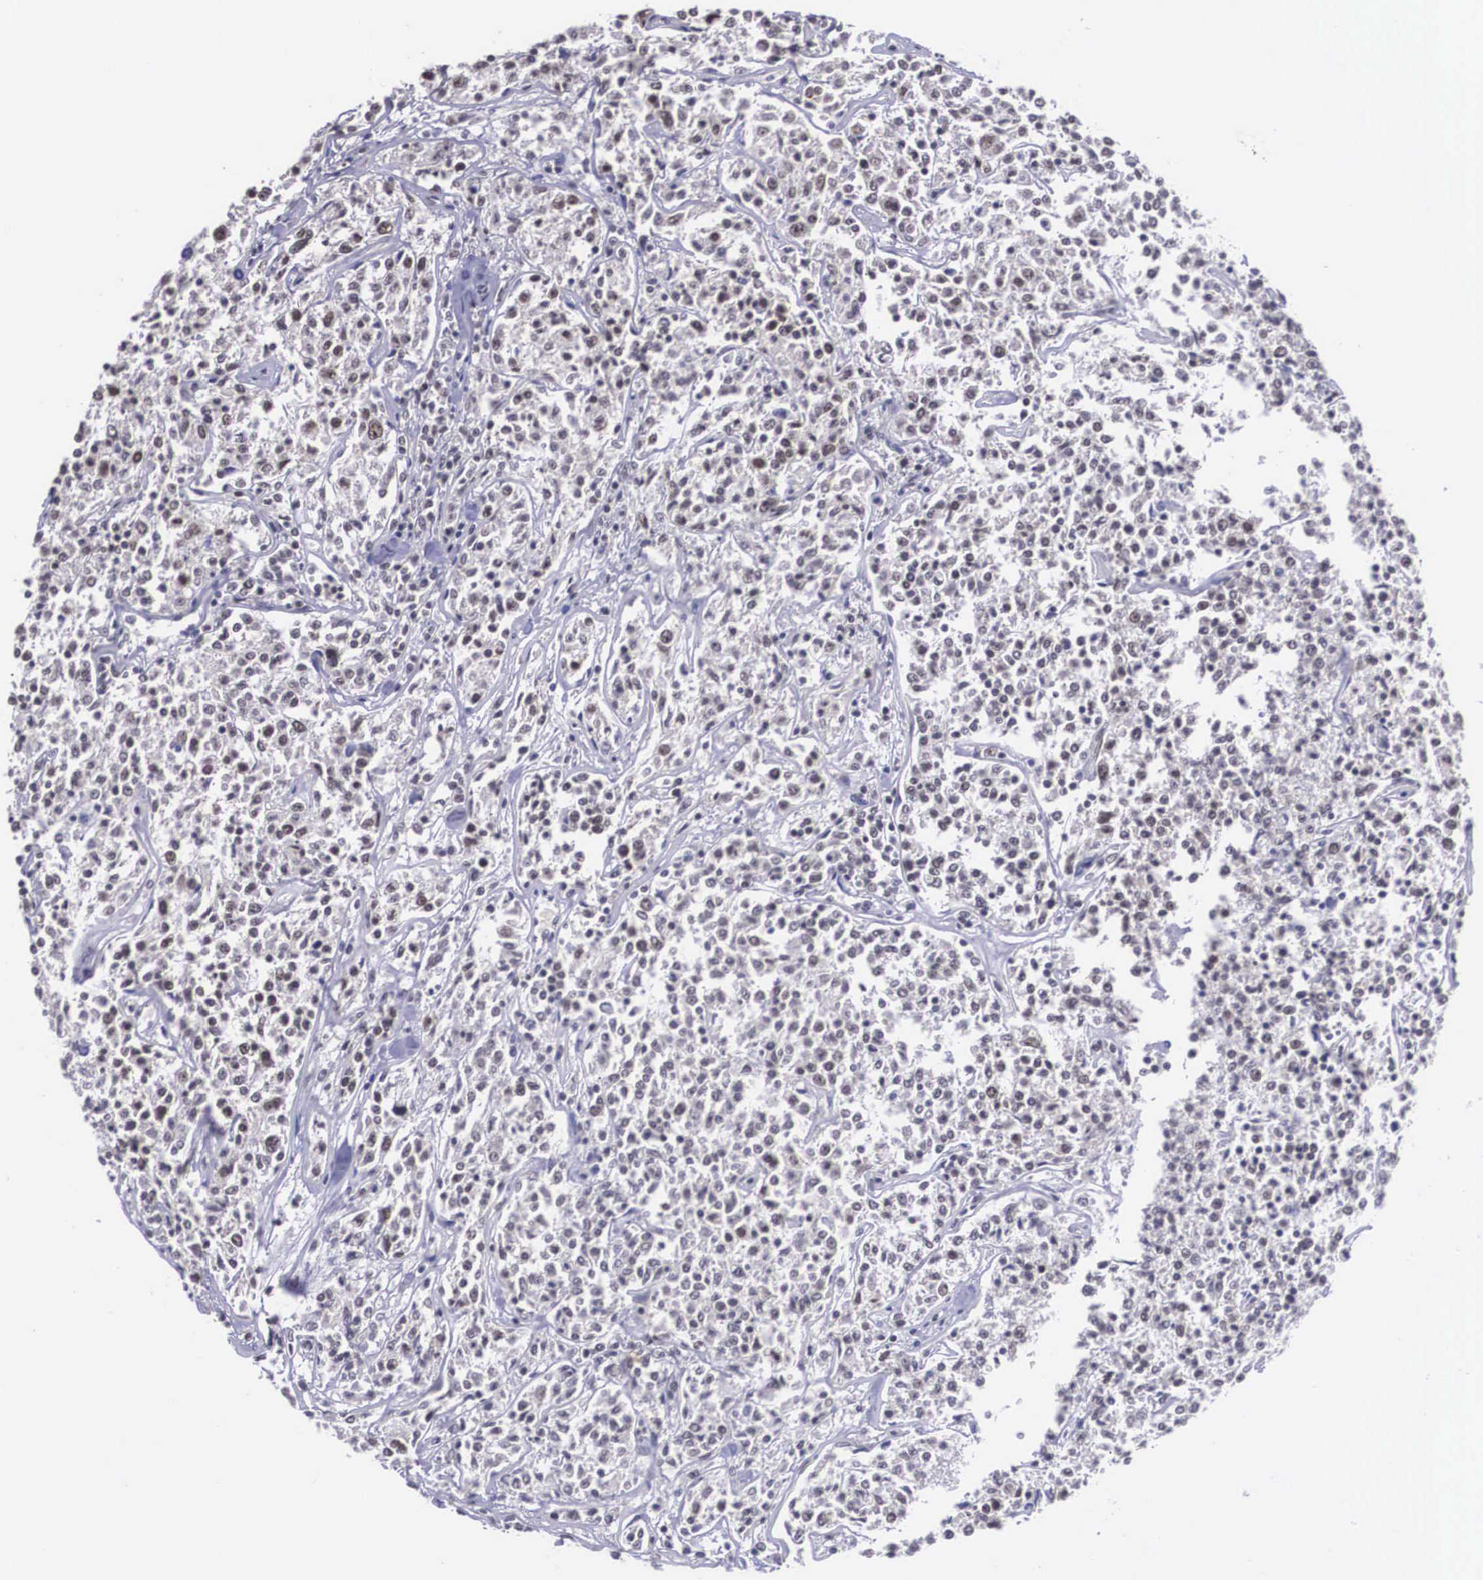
{"staining": {"intensity": "negative", "quantity": "none", "location": "none"}, "tissue": "lymphoma", "cell_type": "Tumor cells", "image_type": "cancer", "snomed": [{"axis": "morphology", "description": "Malignant lymphoma, non-Hodgkin's type, Low grade"}, {"axis": "topography", "description": "Small intestine"}], "caption": "Lymphoma stained for a protein using immunohistochemistry exhibits no expression tumor cells.", "gene": "ZNF275", "patient": {"sex": "female", "age": 59}}